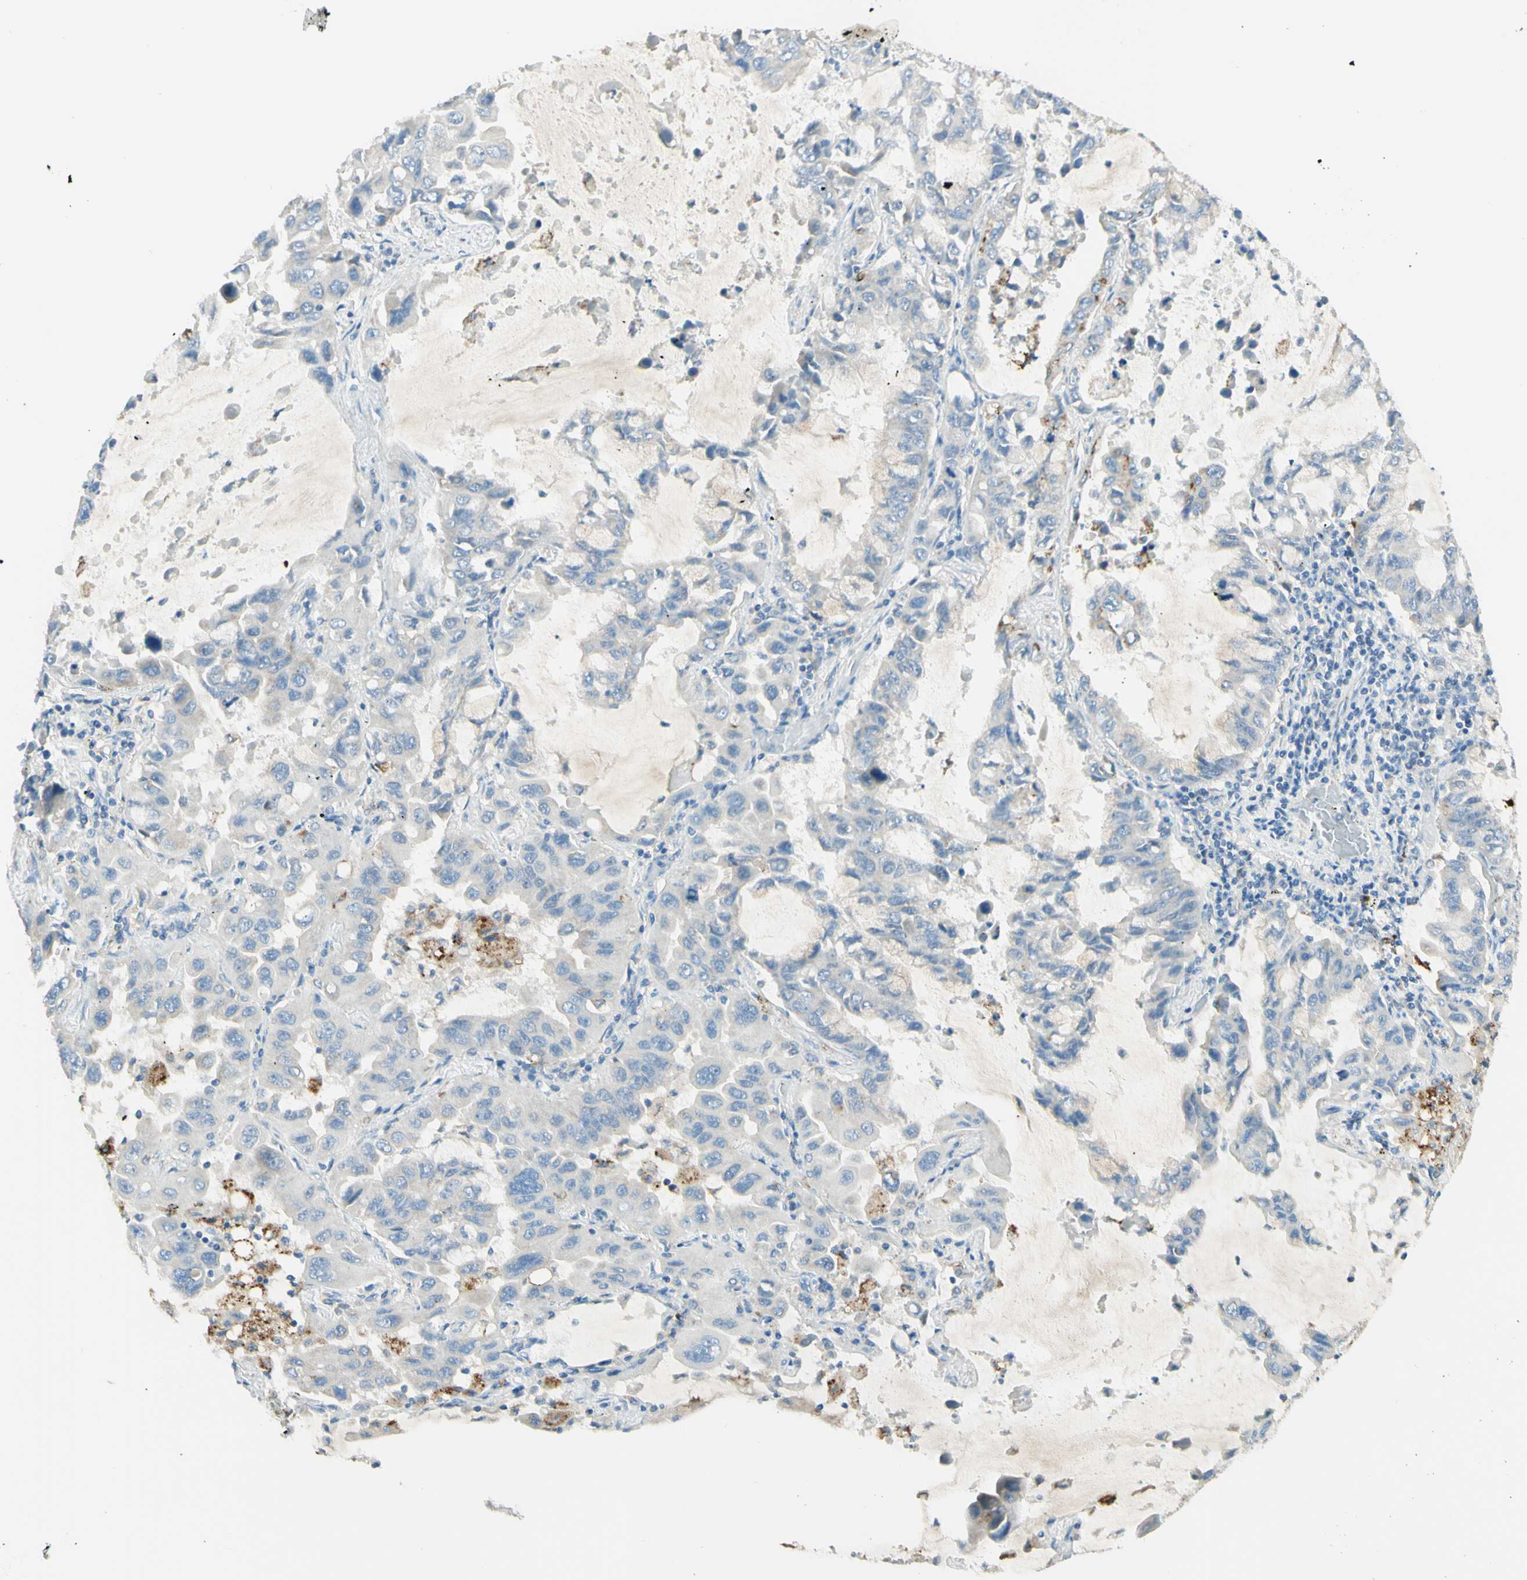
{"staining": {"intensity": "negative", "quantity": "none", "location": "none"}, "tissue": "lung cancer", "cell_type": "Tumor cells", "image_type": "cancer", "snomed": [{"axis": "morphology", "description": "Adenocarcinoma, NOS"}, {"axis": "topography", "description": "Lung"}], "caption": "Tumor cells are negative for protein expression in human lung cancer (adenocarcinoma).", "gene": "ARMC10", "patient": {"sex": "male", "age": 64}}